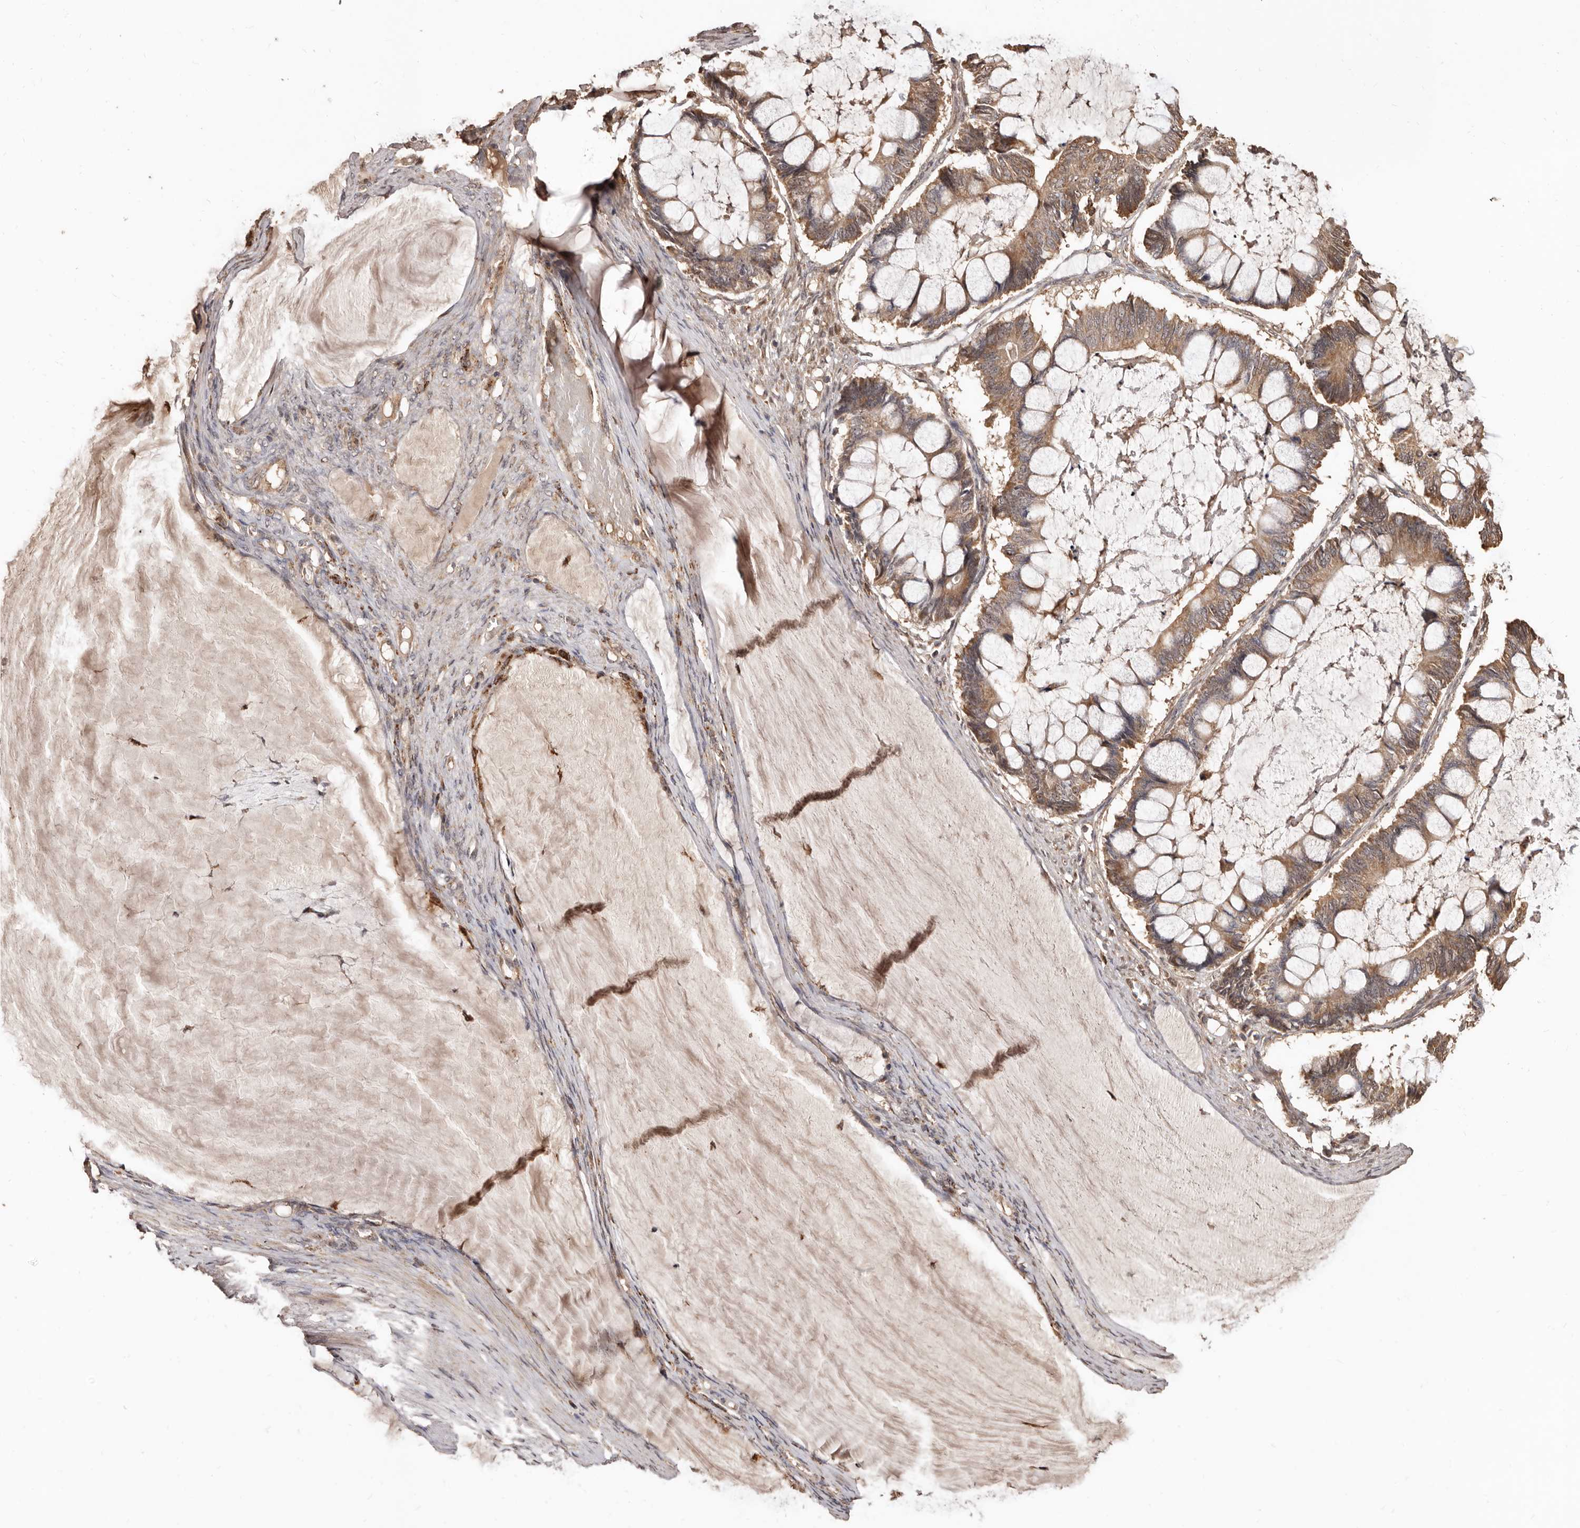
{"staining": {"intensity": "moderate", "quantity": ">75%", "location": "cytoplasmic/membranous"}, "tissue": "ovarian cancer", "cell_type": "Tumor cells", "image_type": "cancer", "snomed": [{"axis": "morphology", "description": "Cystadenocarcinoma, mucinous, NOS"}, {"axis": "topography", "description": "Ovary"}], "caption": "Ovarian cancer (mucinous cystadenocarcinoma) stained for a protein reveals moderate cytoplasmic/membranous positivity in tumor cells.", "gene": "AKAP7", "patient": {"sex": "female", "age": 61}}